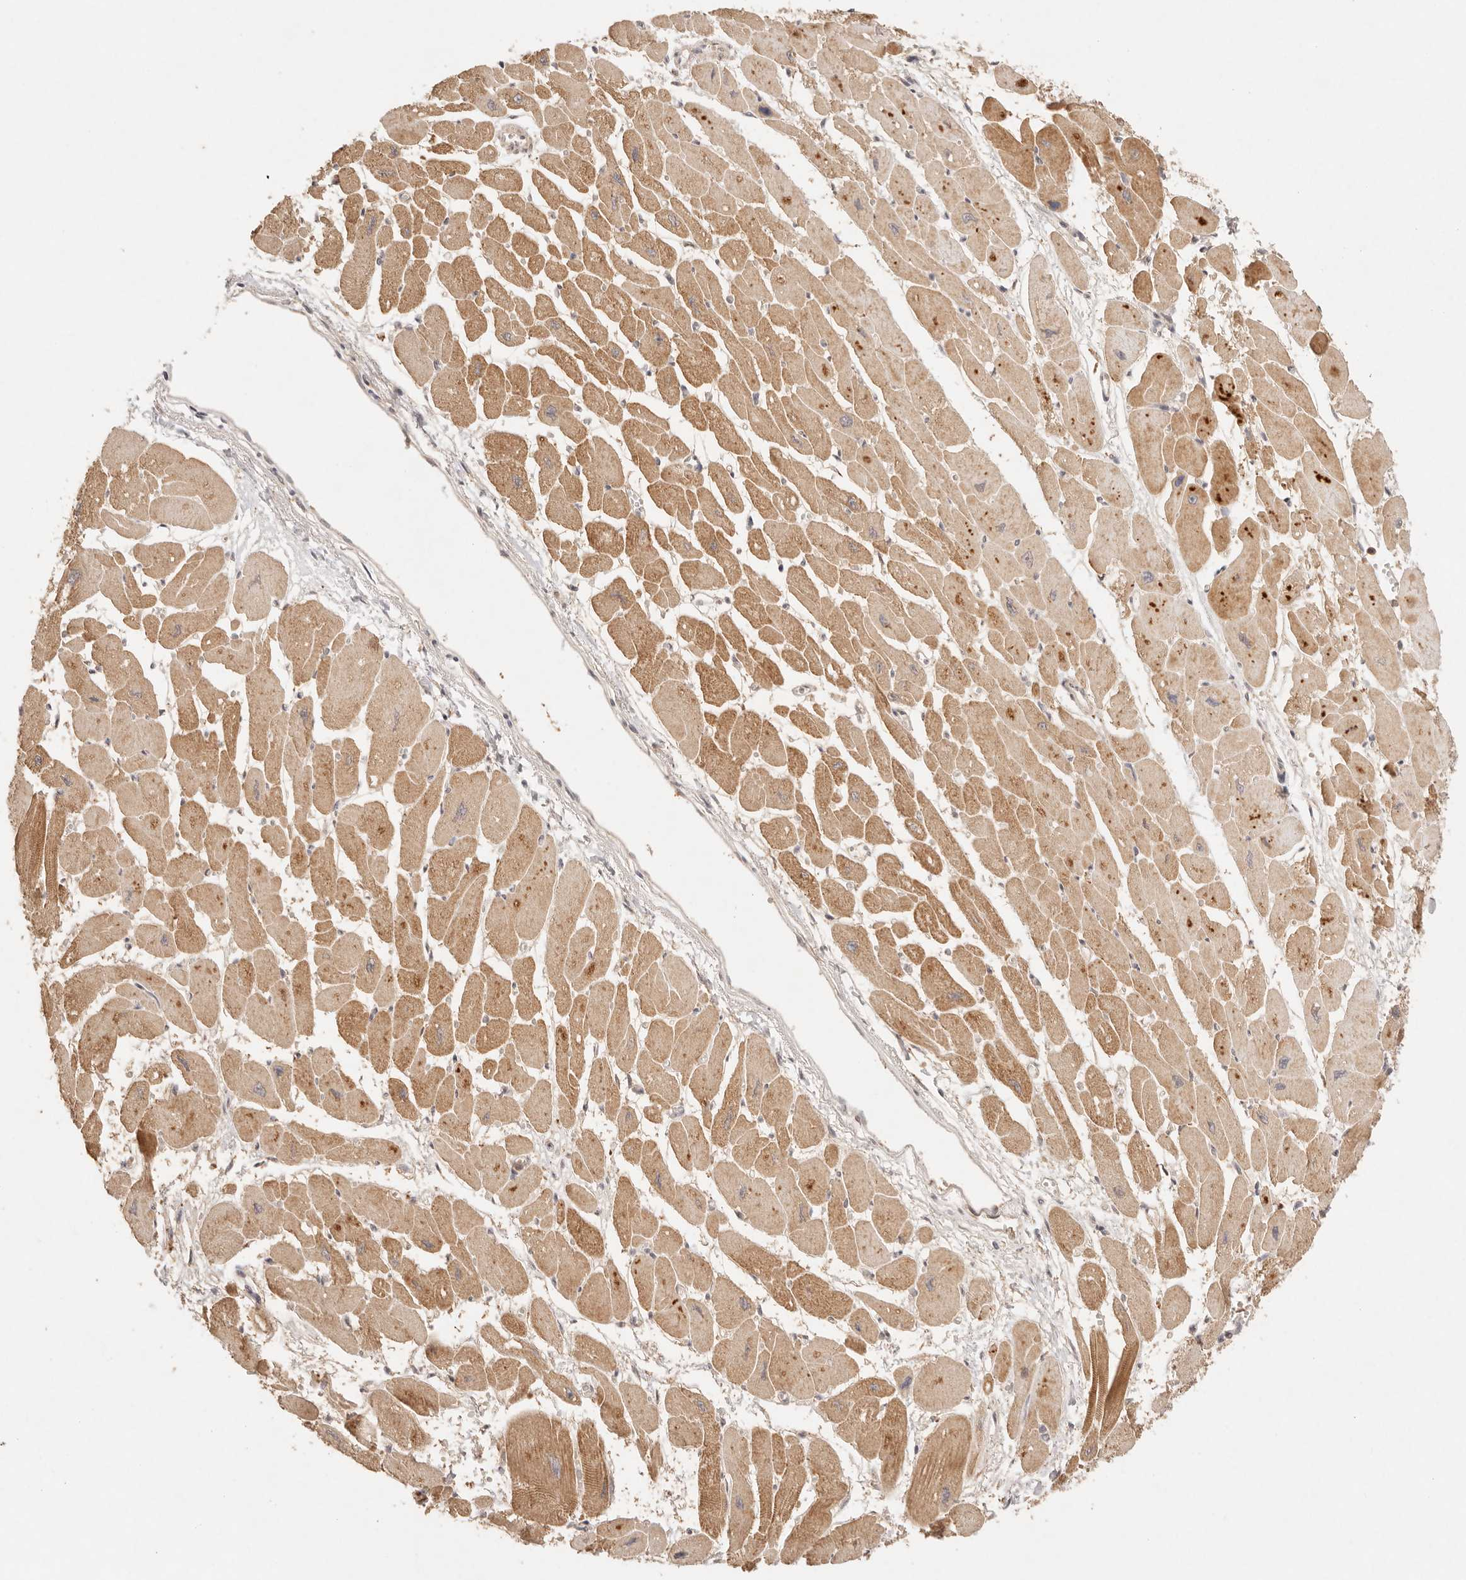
{"staining": {"intensity": "moderate", "quantity": ">75%", "location": "cytoplasmic/membranous"}, "tissue": "heart muscle", "cell_type": "Cardiomyocytes", "image_type": "normal", "snomed": [{"axis": "morphology", "description": "Normal tissue, NOS"}, {"axis": "topography", "description": "Heart"}], "caption": "Human heart muscle stained with a brown dye shows moderate cytoplasmic/membranous positive expression in about >75% of cardiomyocytes.", "gene": "PHLDA3", "patient": {"sex": "female", "age": 54}}